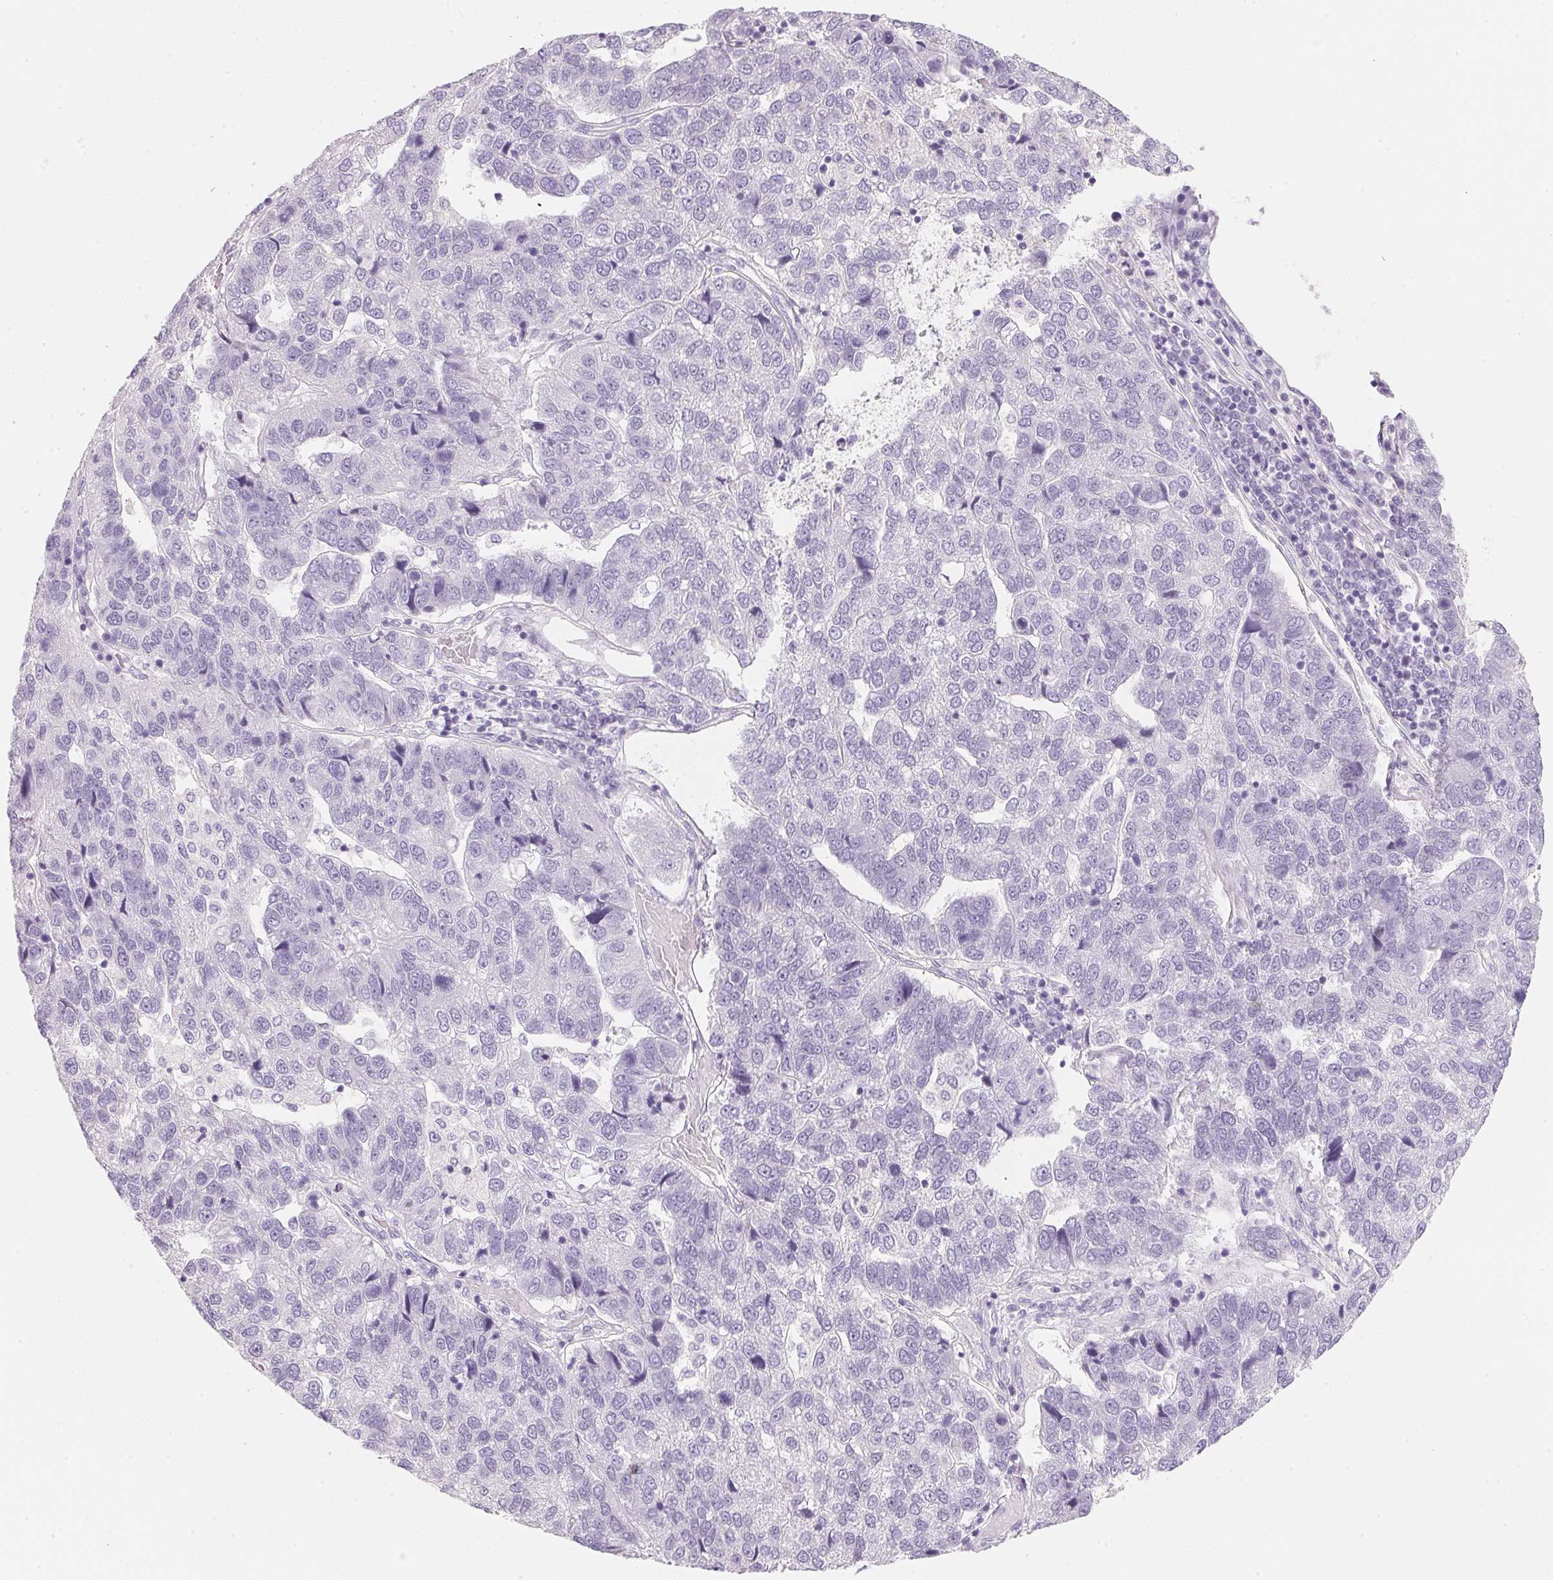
{"staining": {"intensity": "negative", "quantity": "none", "location": "none"}, "tissue": "pancreatic cancer", "cell_type": "Tumor cells", "image_type": "cancer", "snomed": [{"axis": "morphology", "description": "Adenocarcinoma, NOS"}, {"axis": "topography", "description": "Pancreas"}], "caption": "Immunohistochemistry of human pancreatic cancer (adenocarcinoma) reveals no expression in tumor cells.", "gene": "ACP3", "patient": {"sex": "female", "age": 61}}